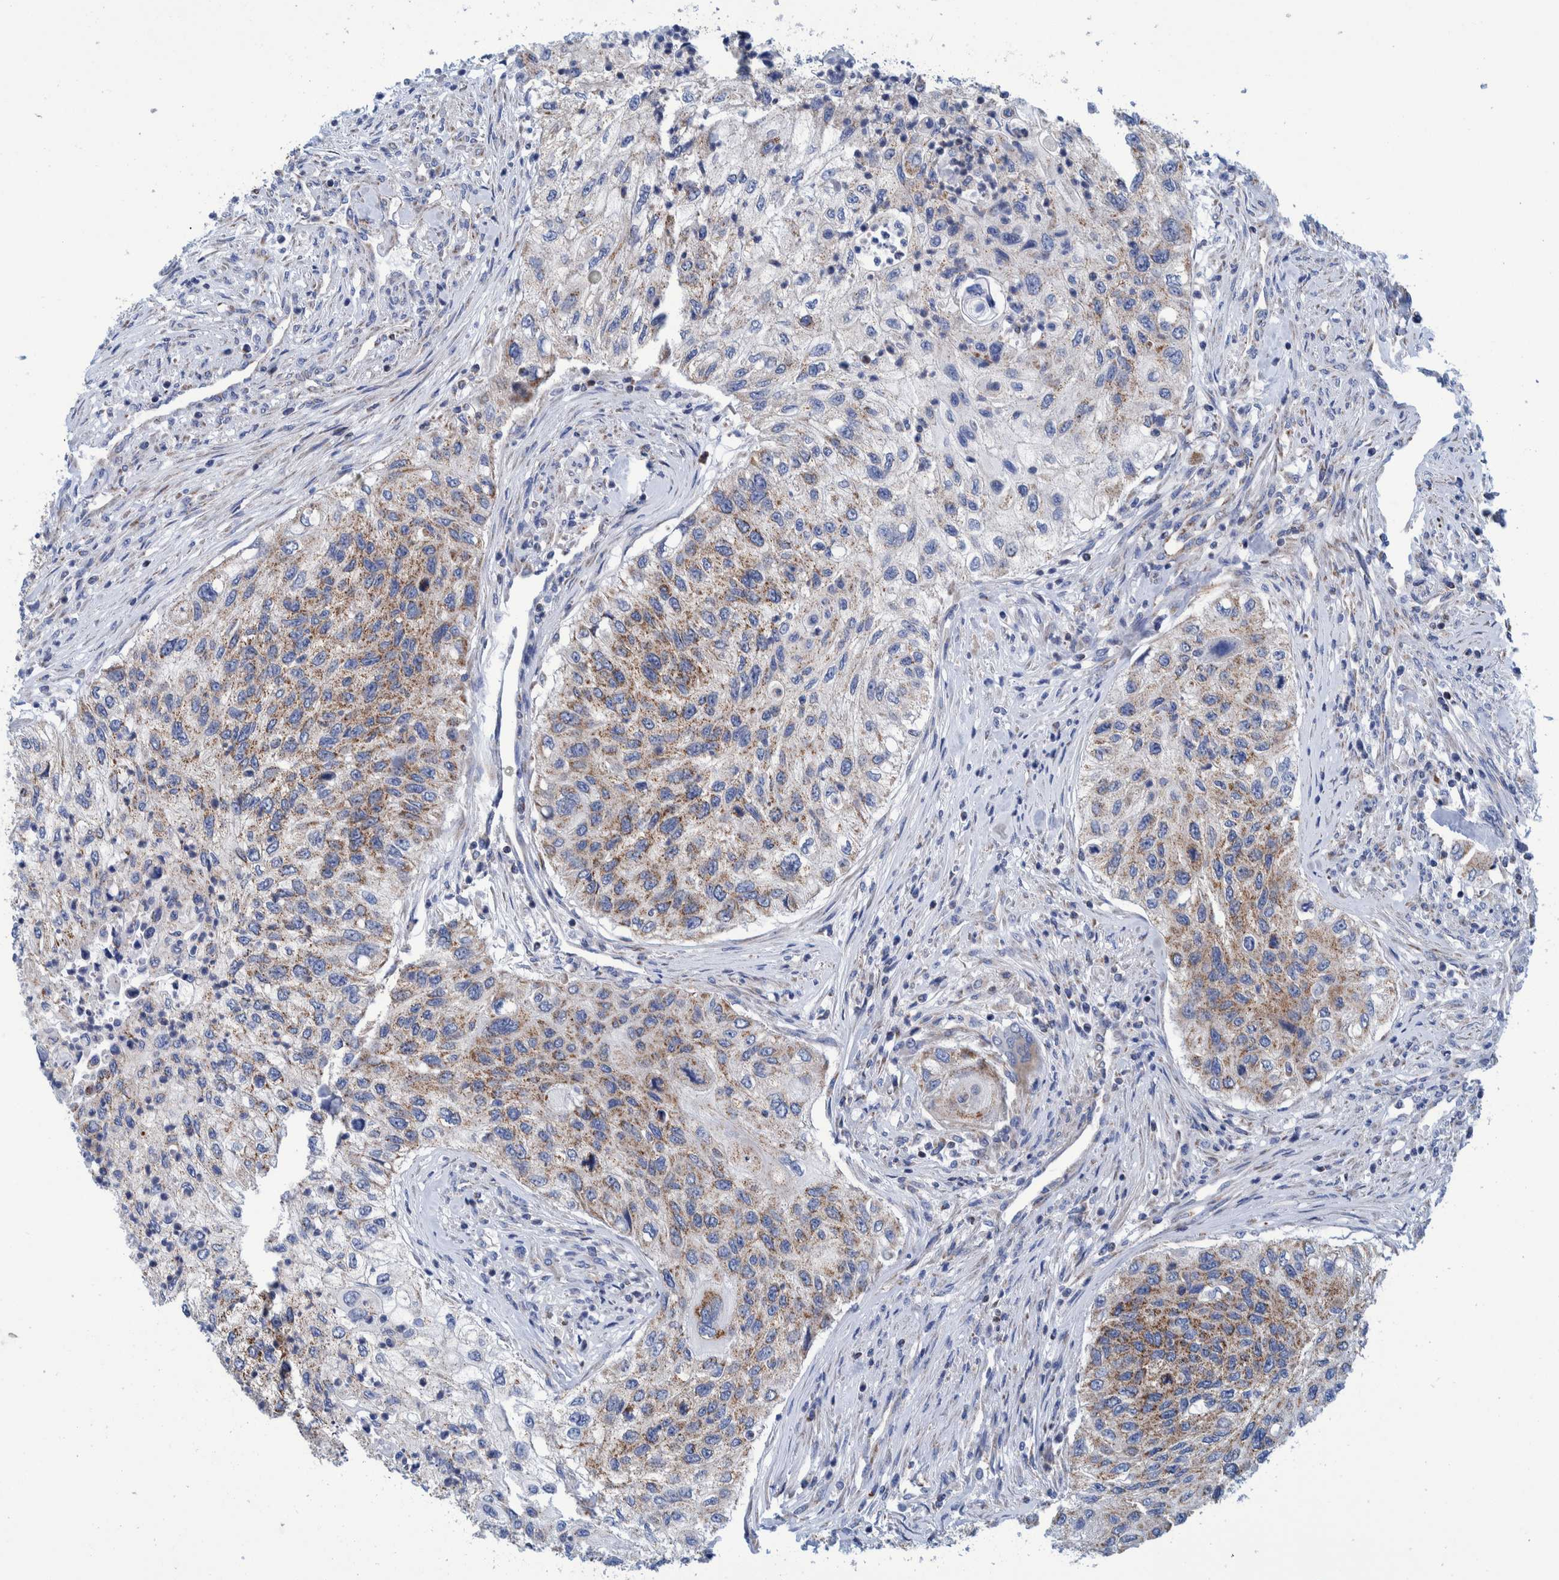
{"staining": {"intensity": "moderate", "quantity": "25%-75%", "location": "cytoplasmic/membranous"}, "tissue": "urothelial cancer", "cell_type": "Tumor cells", "image_type": "cancer", "snomed": [{"axis": "morphology", "description": "Urothelial carcinoma, High grade"}, {"axis": "topography", "description": "Urinary bladder"}], "caption": "IHC staining of urothelial carcinoma (high-grade), which shows medium levels of moderate cytoplasmic/membranous positivity in approximately 25%-75% of tumor cells indicating moderate cytoplasmic/membranous protein expression. The staining was performed using DAB (3,3'-diaminobenzidine) (brown) for protein detection and nuclei were counterstained in hematoxylin (blue).", "gene": "BZW2", "patient": {"sex": "female", "age": 60}}